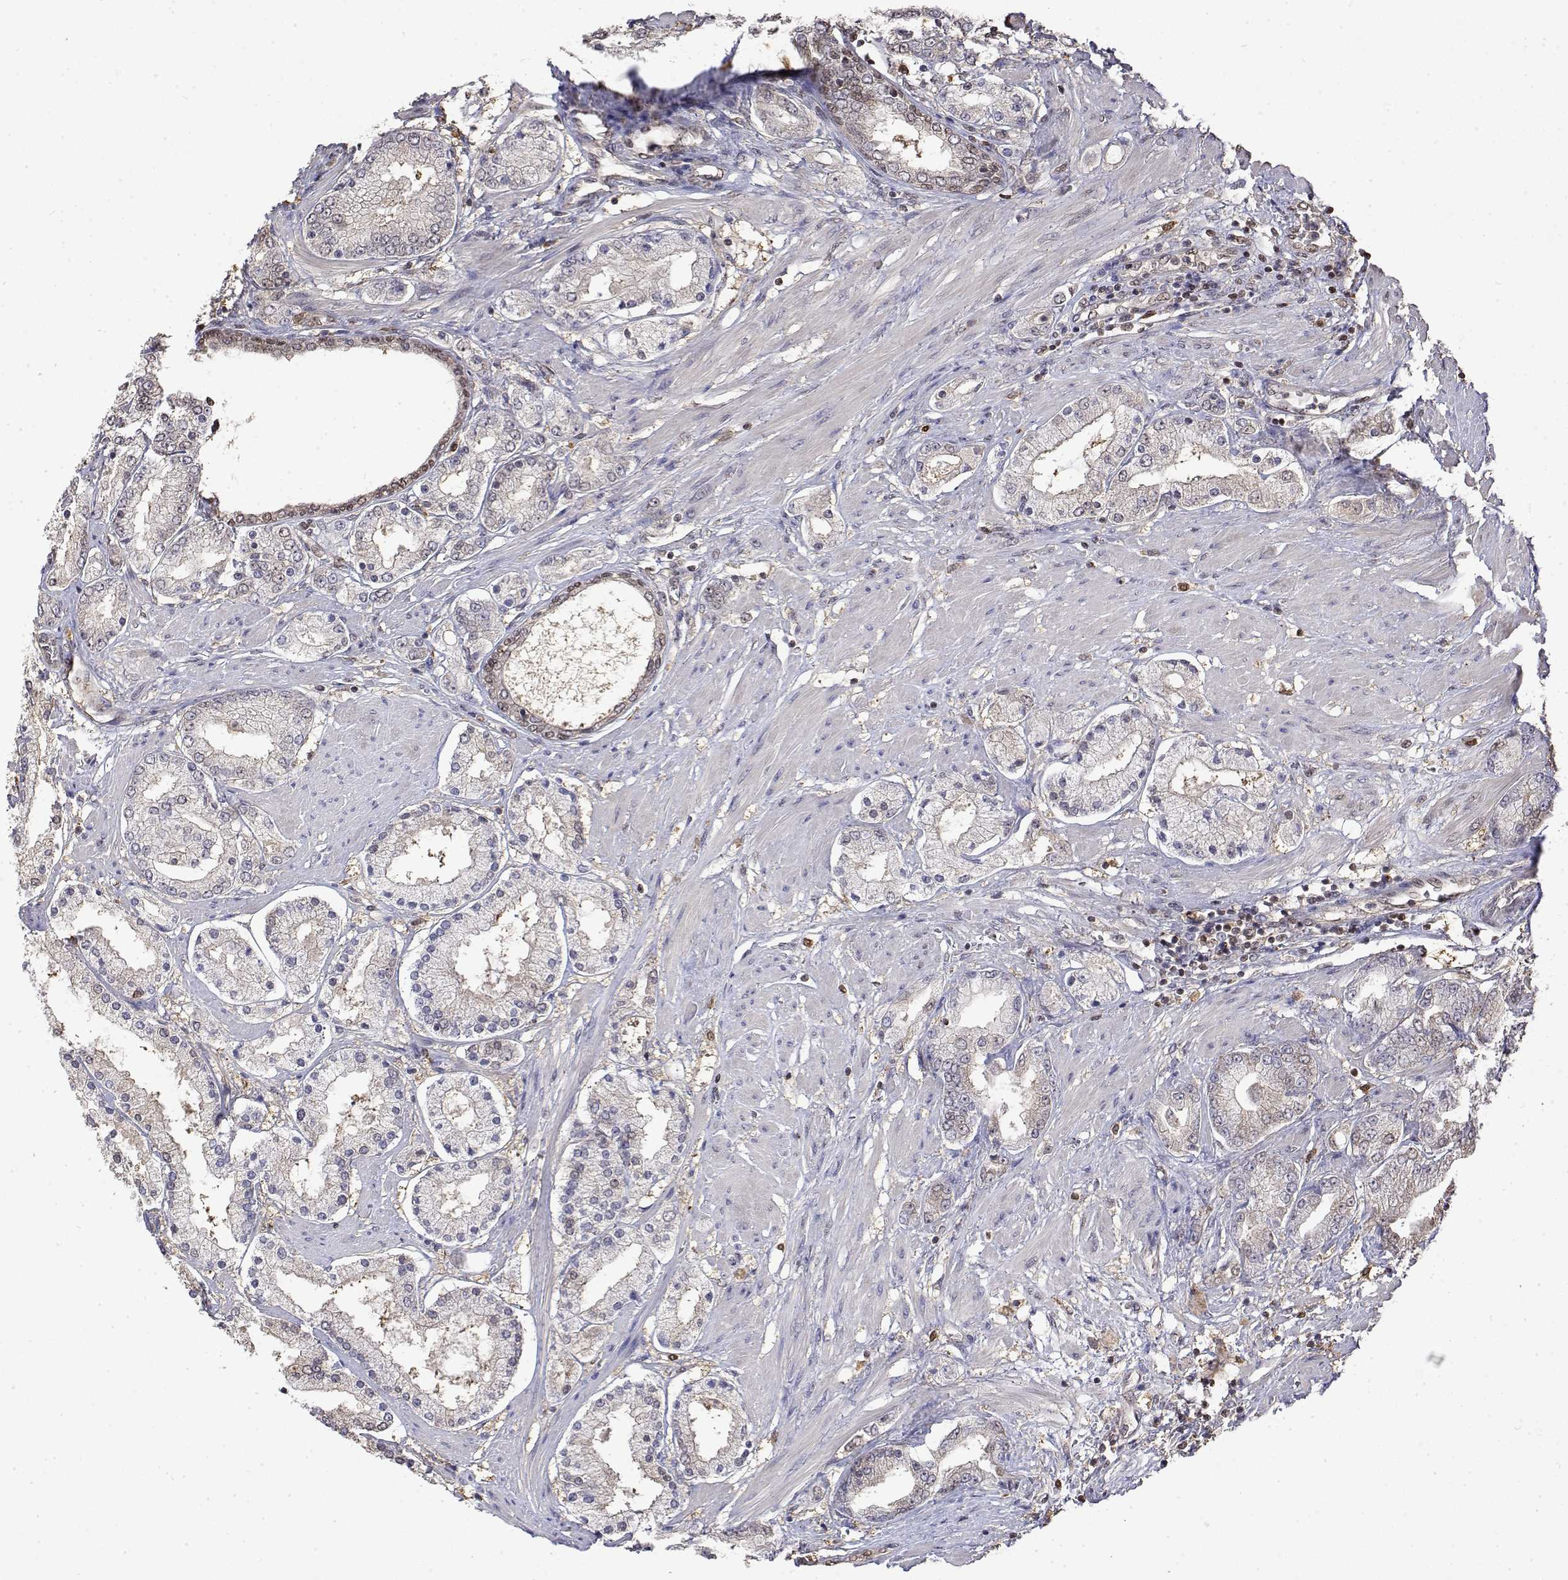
{"staining": {"intensity": "negative", "quantity": "none", "location": "none"}, "tissue": "prostate cancer", "cell_type": "Tumor cells", "image_type": "cancer", "snomed": [{"axis": "morphology", "description": "Adenocarcinoma, High grade"}, {"axis": "topography", "description": "Prostate"}], "caption": "A high-resolution micrograph shows immunohistochemistry staining of prostate cancer (high-grade adenocarcinoma), which shows no significant positivity in tumor cells.", "gene": "TPI1", "patient": {"sex": "male", "age": 67}}